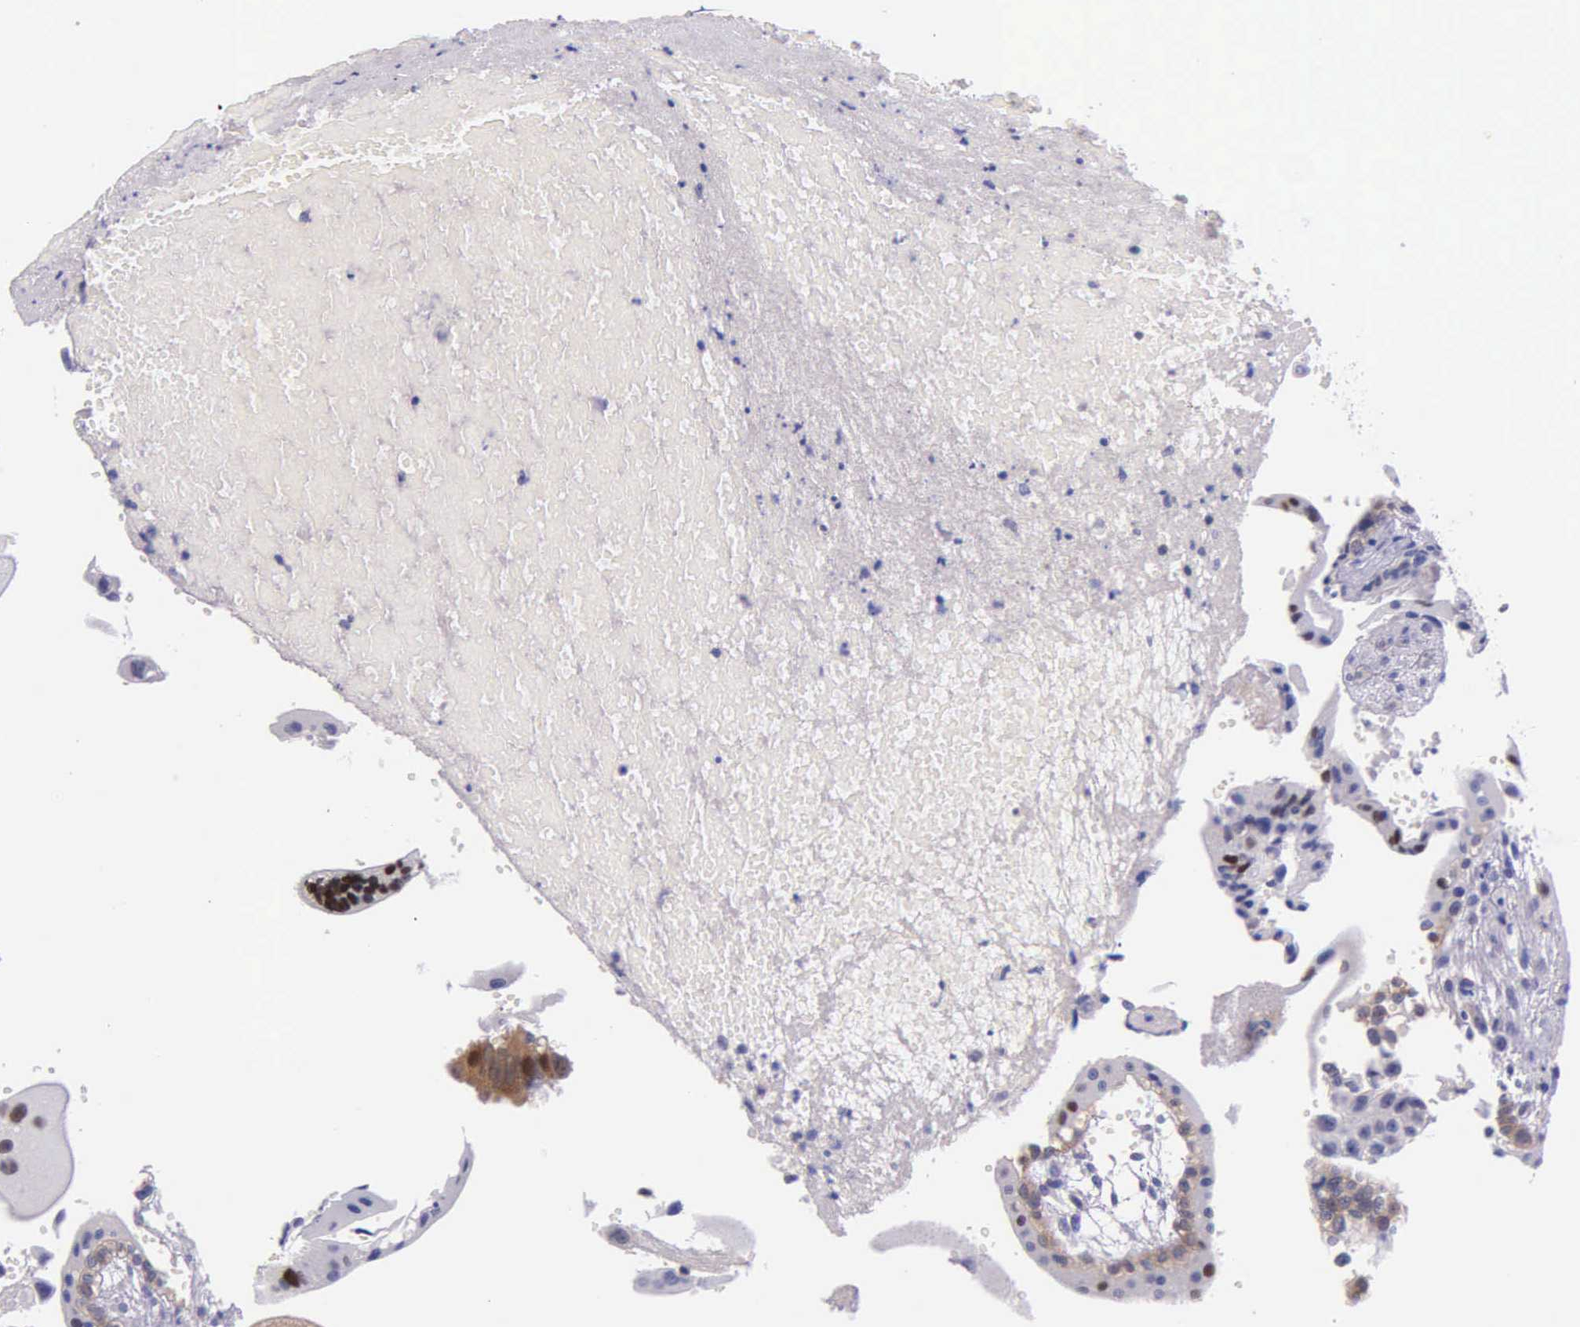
{"staining": {"intensity": "negative", "quantity": "none", "location": "none"}, "tissue": "placenta", "cell_type": "Decidual cells", "image_type": "normal", "snomed": [{"axis": "morphology", "description": "Normal tissue, NOS"}, {"axis": "topography", "description": "Placenta"}], "caption": "Decidual cells show no significant expression in benign placenta.", "gene": "GMPR2", "patient": {"sex": "female", "age": 34}}